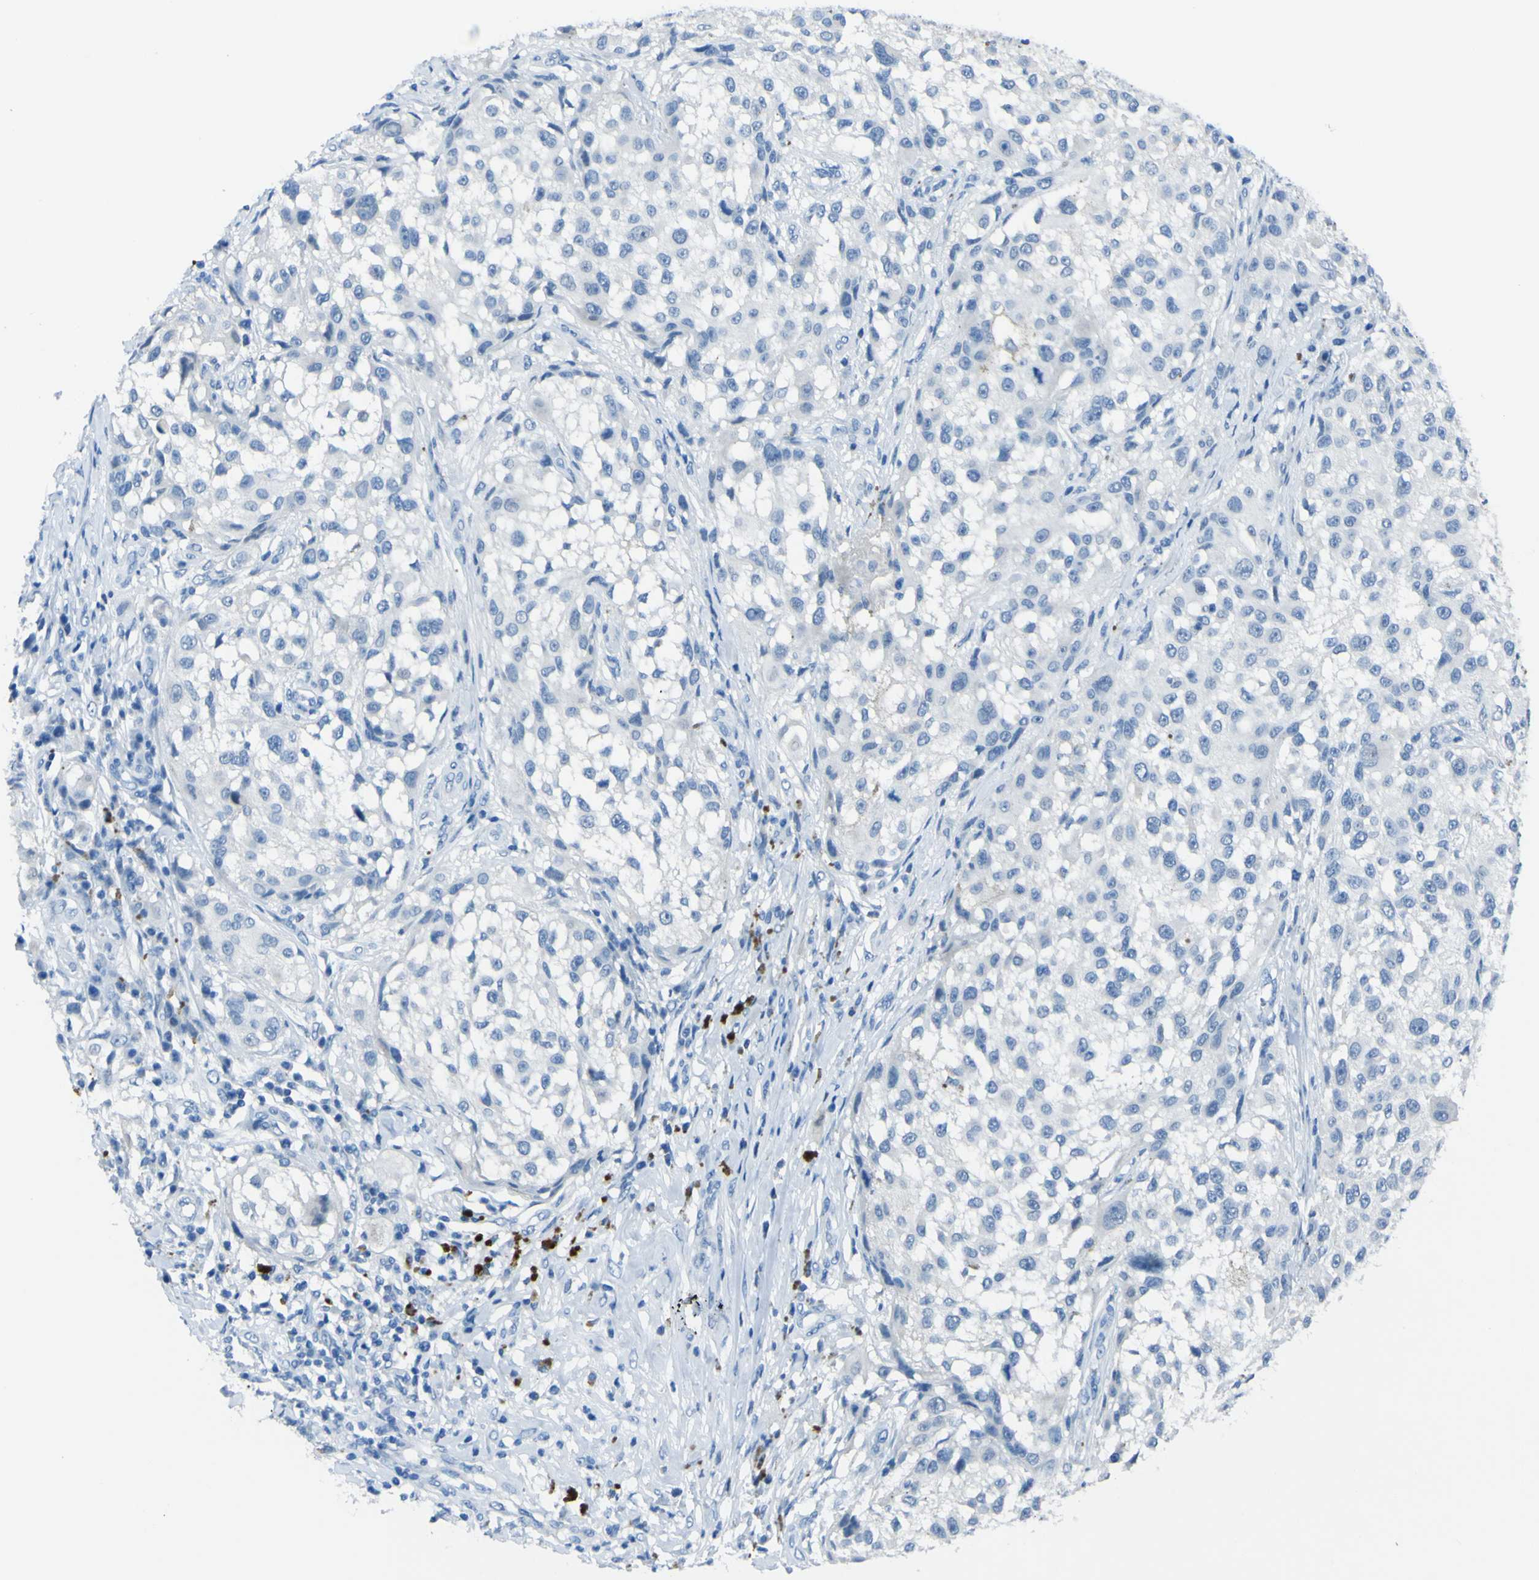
{"staining": {"intensity": "negative", "quantity": "none", "location": "none"}, "tissue": "melanoma", "cell_type": "Tumor cells", "image_type": "cancer", "snomed": [{"axis": "morphology", "description": "Necrosis, NOS"}, {"axis": "morphology", "description": "Malignant melanoma, NOS"}, {"axis": "topography", "description": "Skin"}], "caption": "Immunohistochemistry (IHC) photomicrograph of neoplastic tissue: malignant melanoma stained with DAB displays no significant protein positivity in tumor cells. The staining is performed using DAB brown chromogen with nuclei counter-stained in using hematoxylin.", "gene": "PHKG1", "patient": {"sex": "female", "age": 87}}